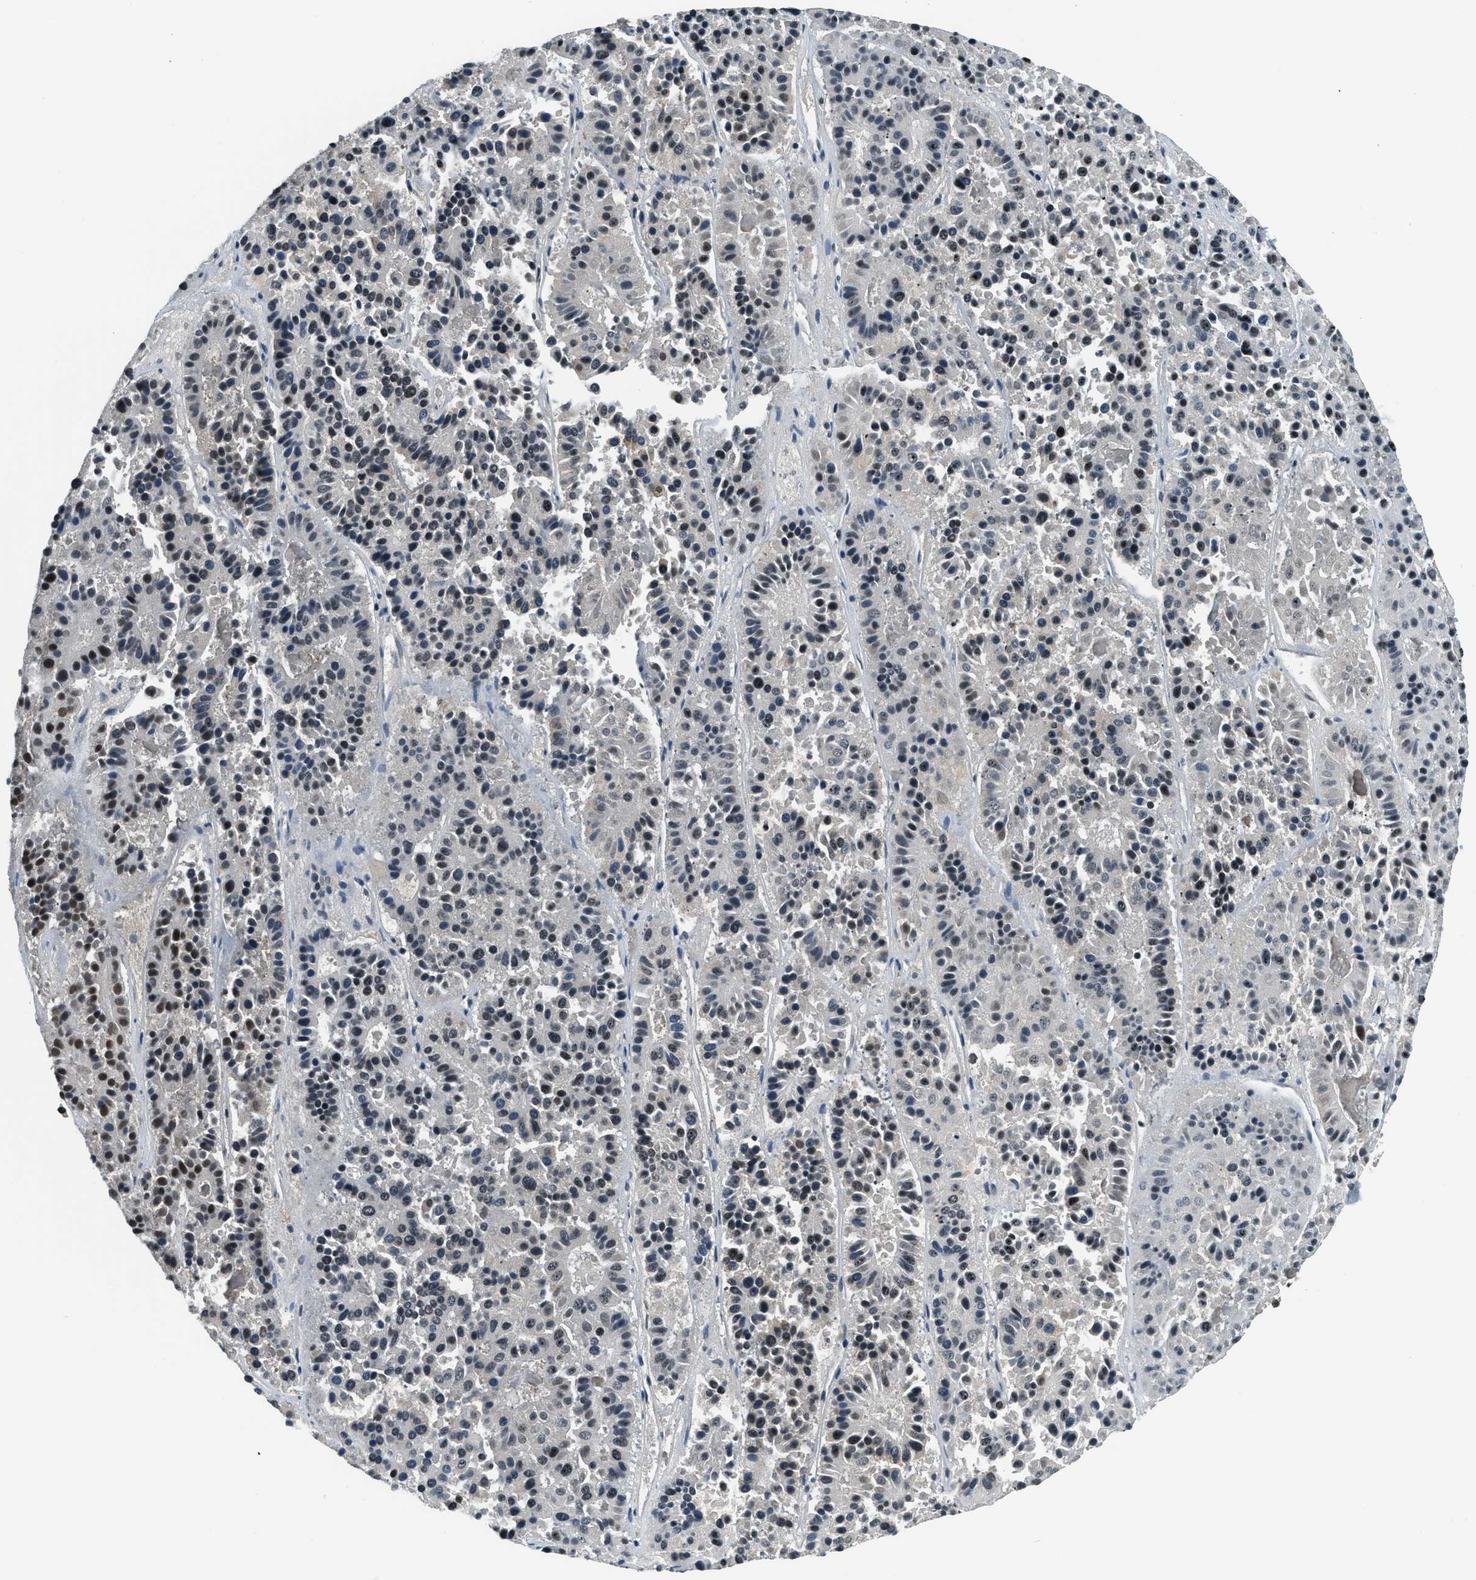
{"staining": {"intensity": "weak", "quantity": "25%-75%", "location": "nuclear"}, "tissue": "pancreatic cancer", "cell_type": "Tumor cells", "image_type": "cancer", "snomed": [{"axis": "morphology", "description": "Adenocarcinoma, NOS"}, {"axis": "topography", "description": "Pancreas"}], "caption": "Protein staining demonstrates weak nuclear positivity in approximately 25%-75% of tumor cells in adenocarcinoma (pancreatic).", "gene": "TOP1", "patient": {"sex": "male", "age": 50}}